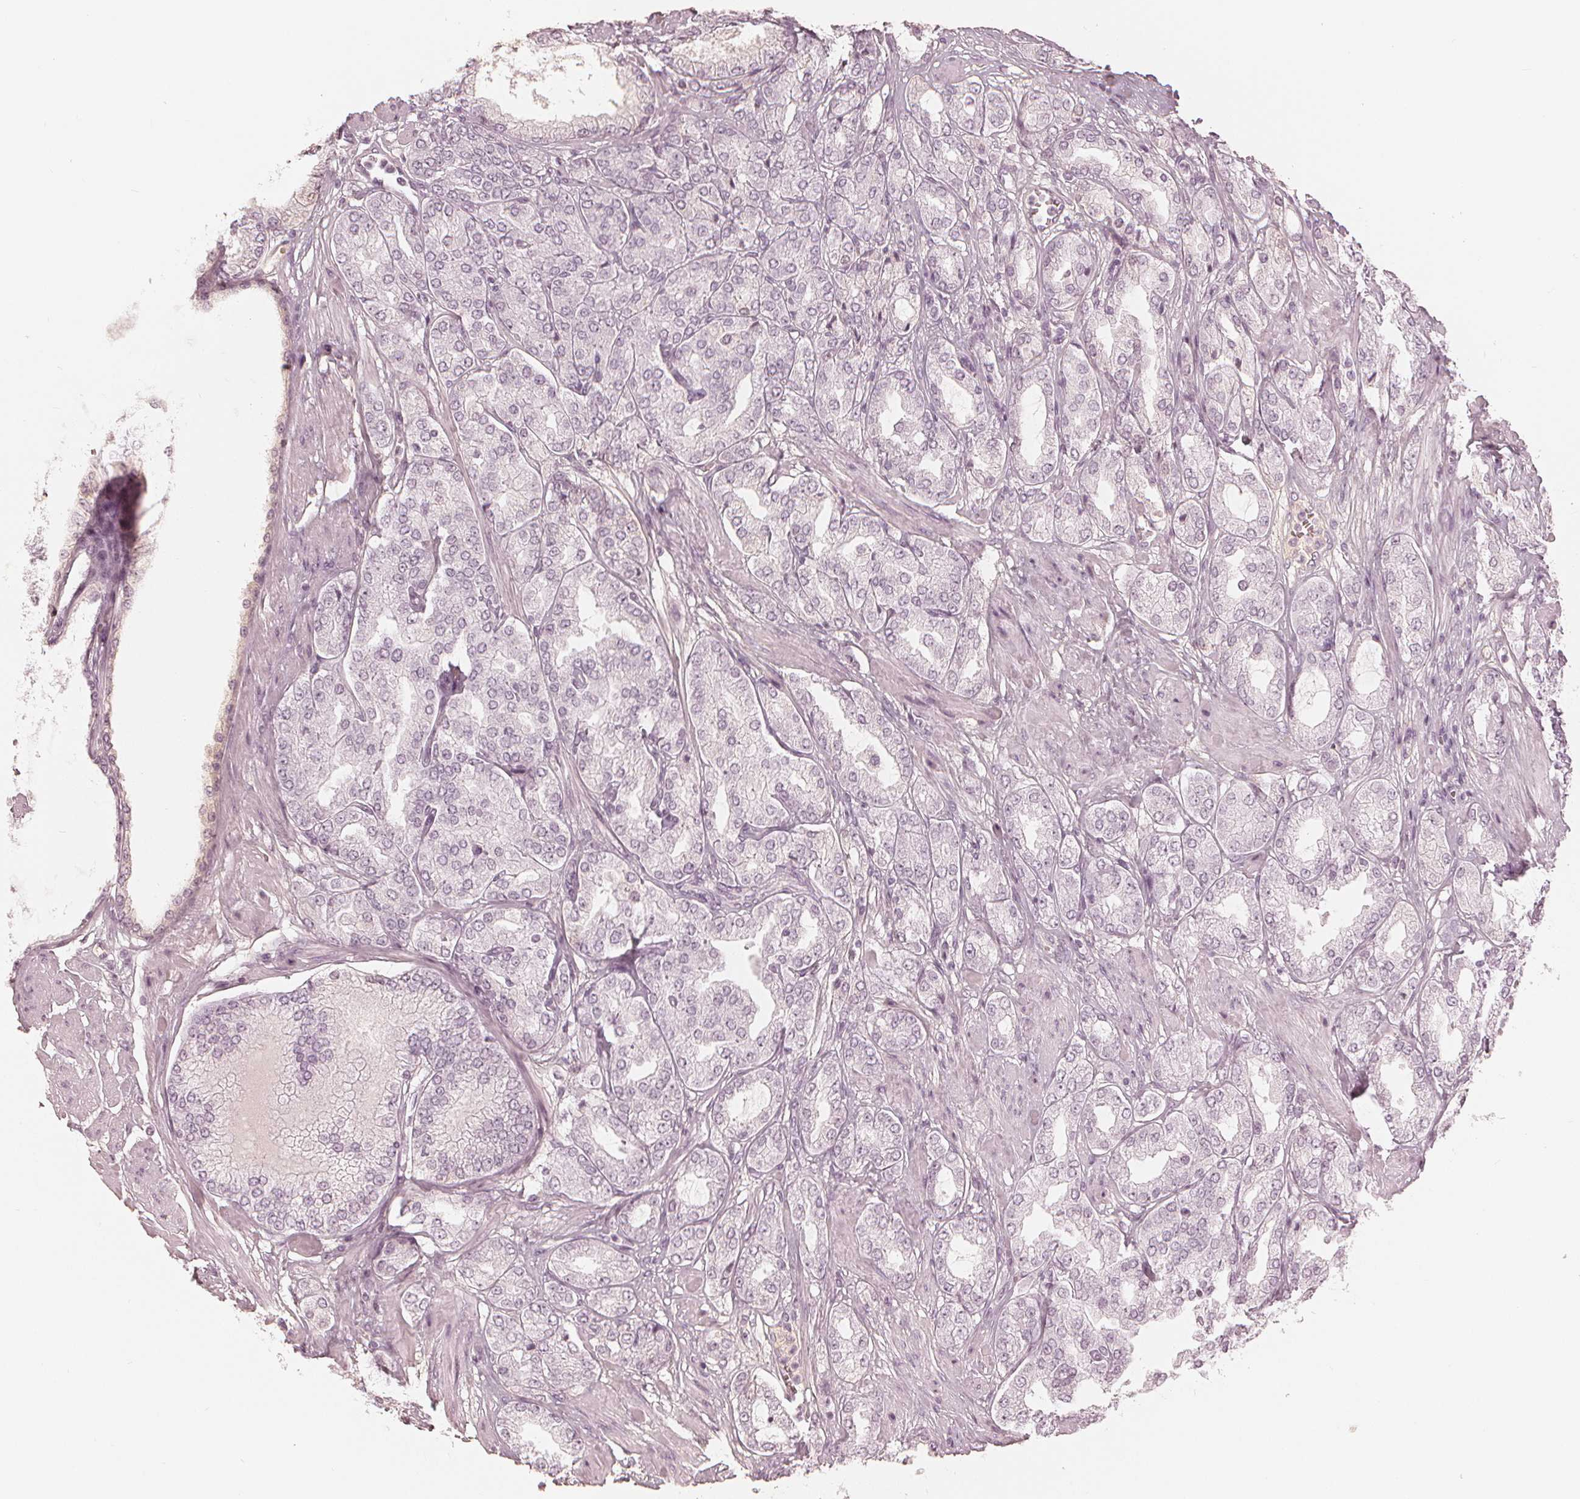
{"staining": {"intensity": "weak", "quantity": "<25%", "location": "nuclear"}, "tissue": "prostate cancer", "cell_type": "Tumor cells", "image_type": "cancer", "snomed": [{"axis": "morphology", "description": "Adenocarcinoma, High grade"}, {"axis": "topography", "description": "Prostate"}], "caption": "Histopathology image shows no significant protein expression in tumor cells of prostate cancer.", "gene": "PAEP", "patient": {"sex": "male", "age": 68}}